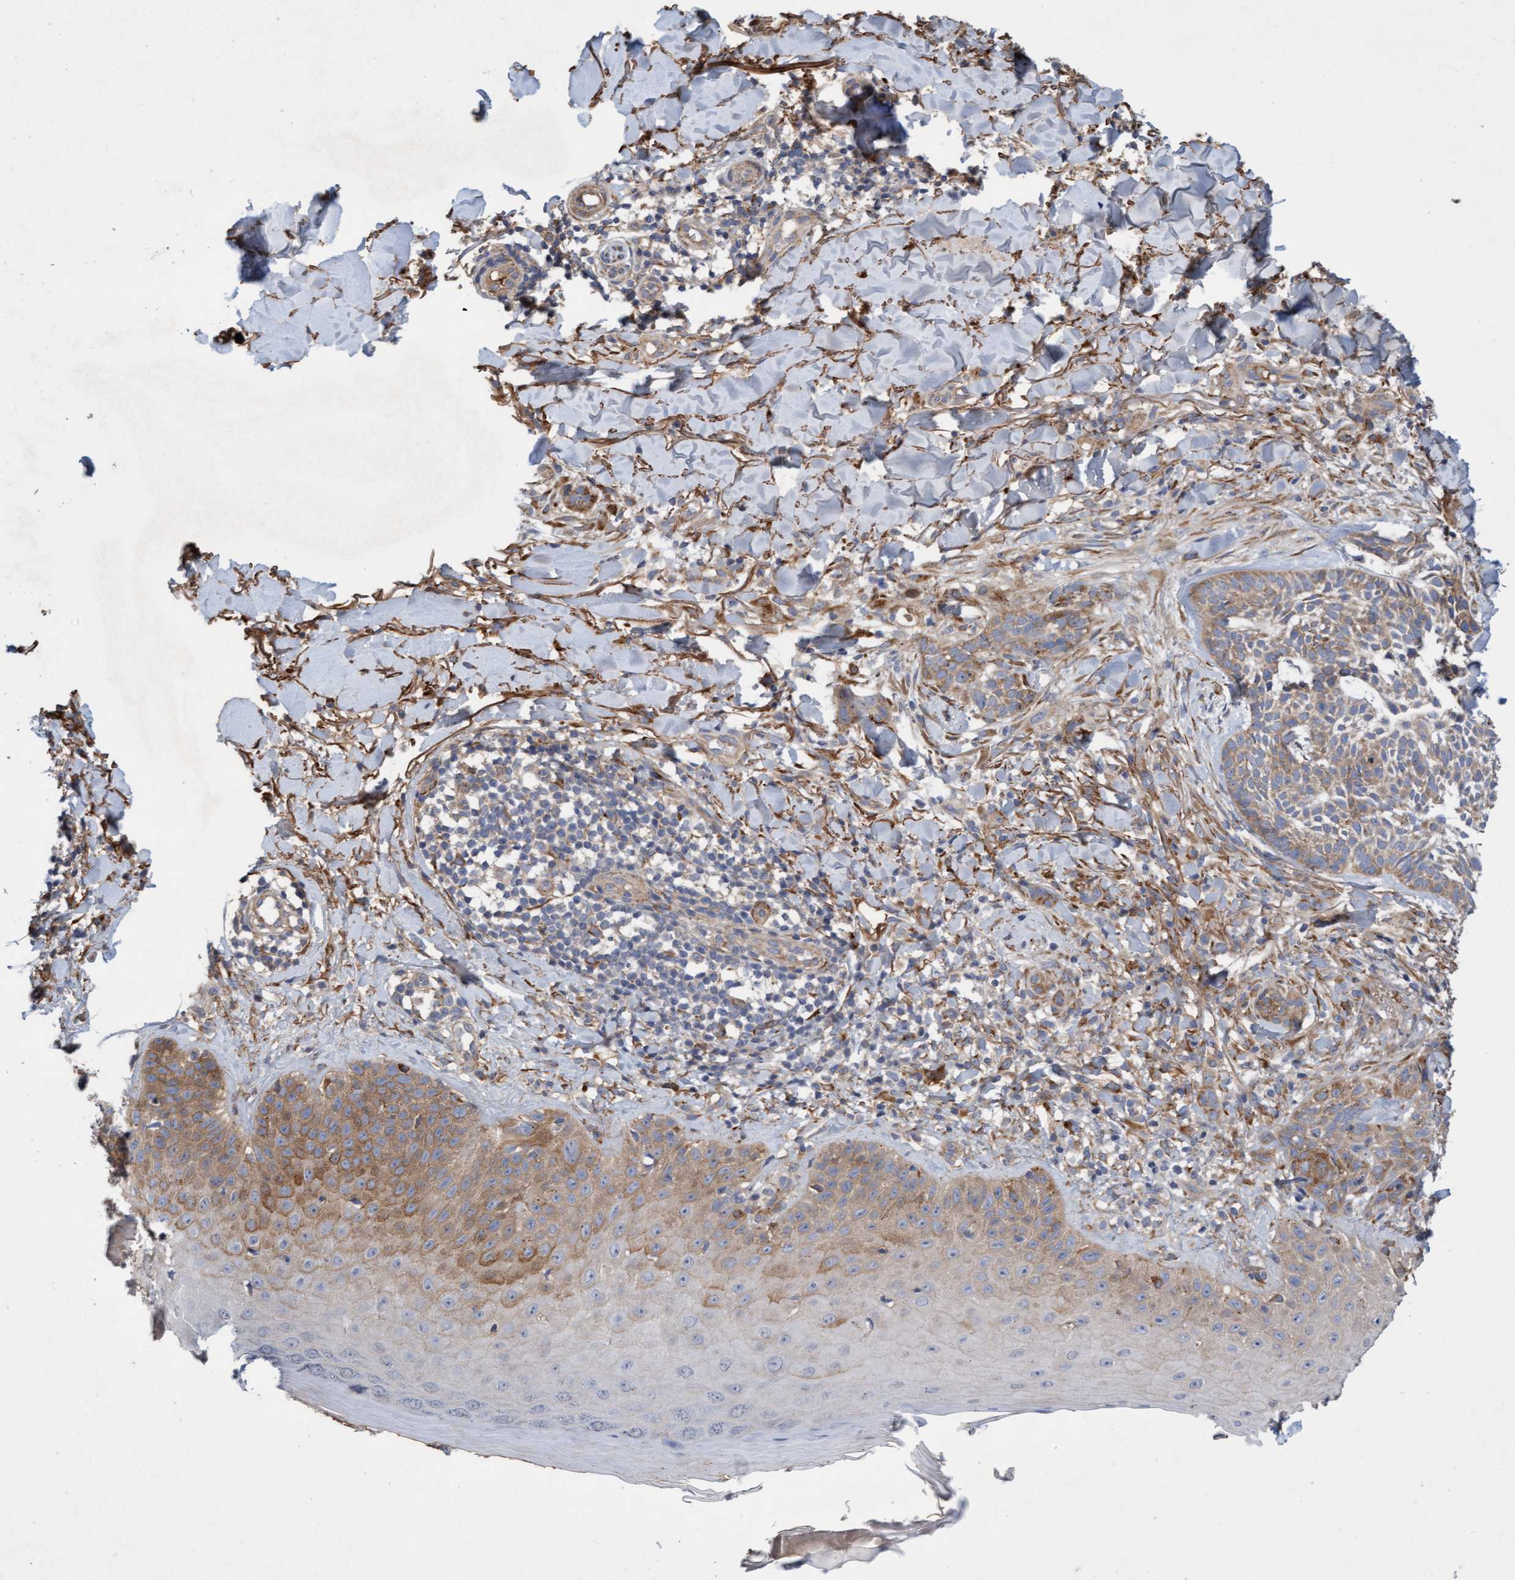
{"staining": {"intensity": "weak", "quantity": ">75%", "location": "cytoplasmic/membranous"}, "tissue": "skin cancer", "cell_type": "Tumor cells", "image_type": "cancer", "snomed": [{"axis": "morphology", "description": "Normal tissue, NOS"}, {"axis": "morphology", "description": "Basal cell carcinoma"}, {"axis": "topography", "description": "Skin"}], "caption": "Human skin basal cell carcinoma stained for a protein (brown) shows weak cytoplasmic/membranous positive positivity in about >75% of tumor cells.", "gene": "DDHD2", "patient": {"sex": "male", "age": 67}}